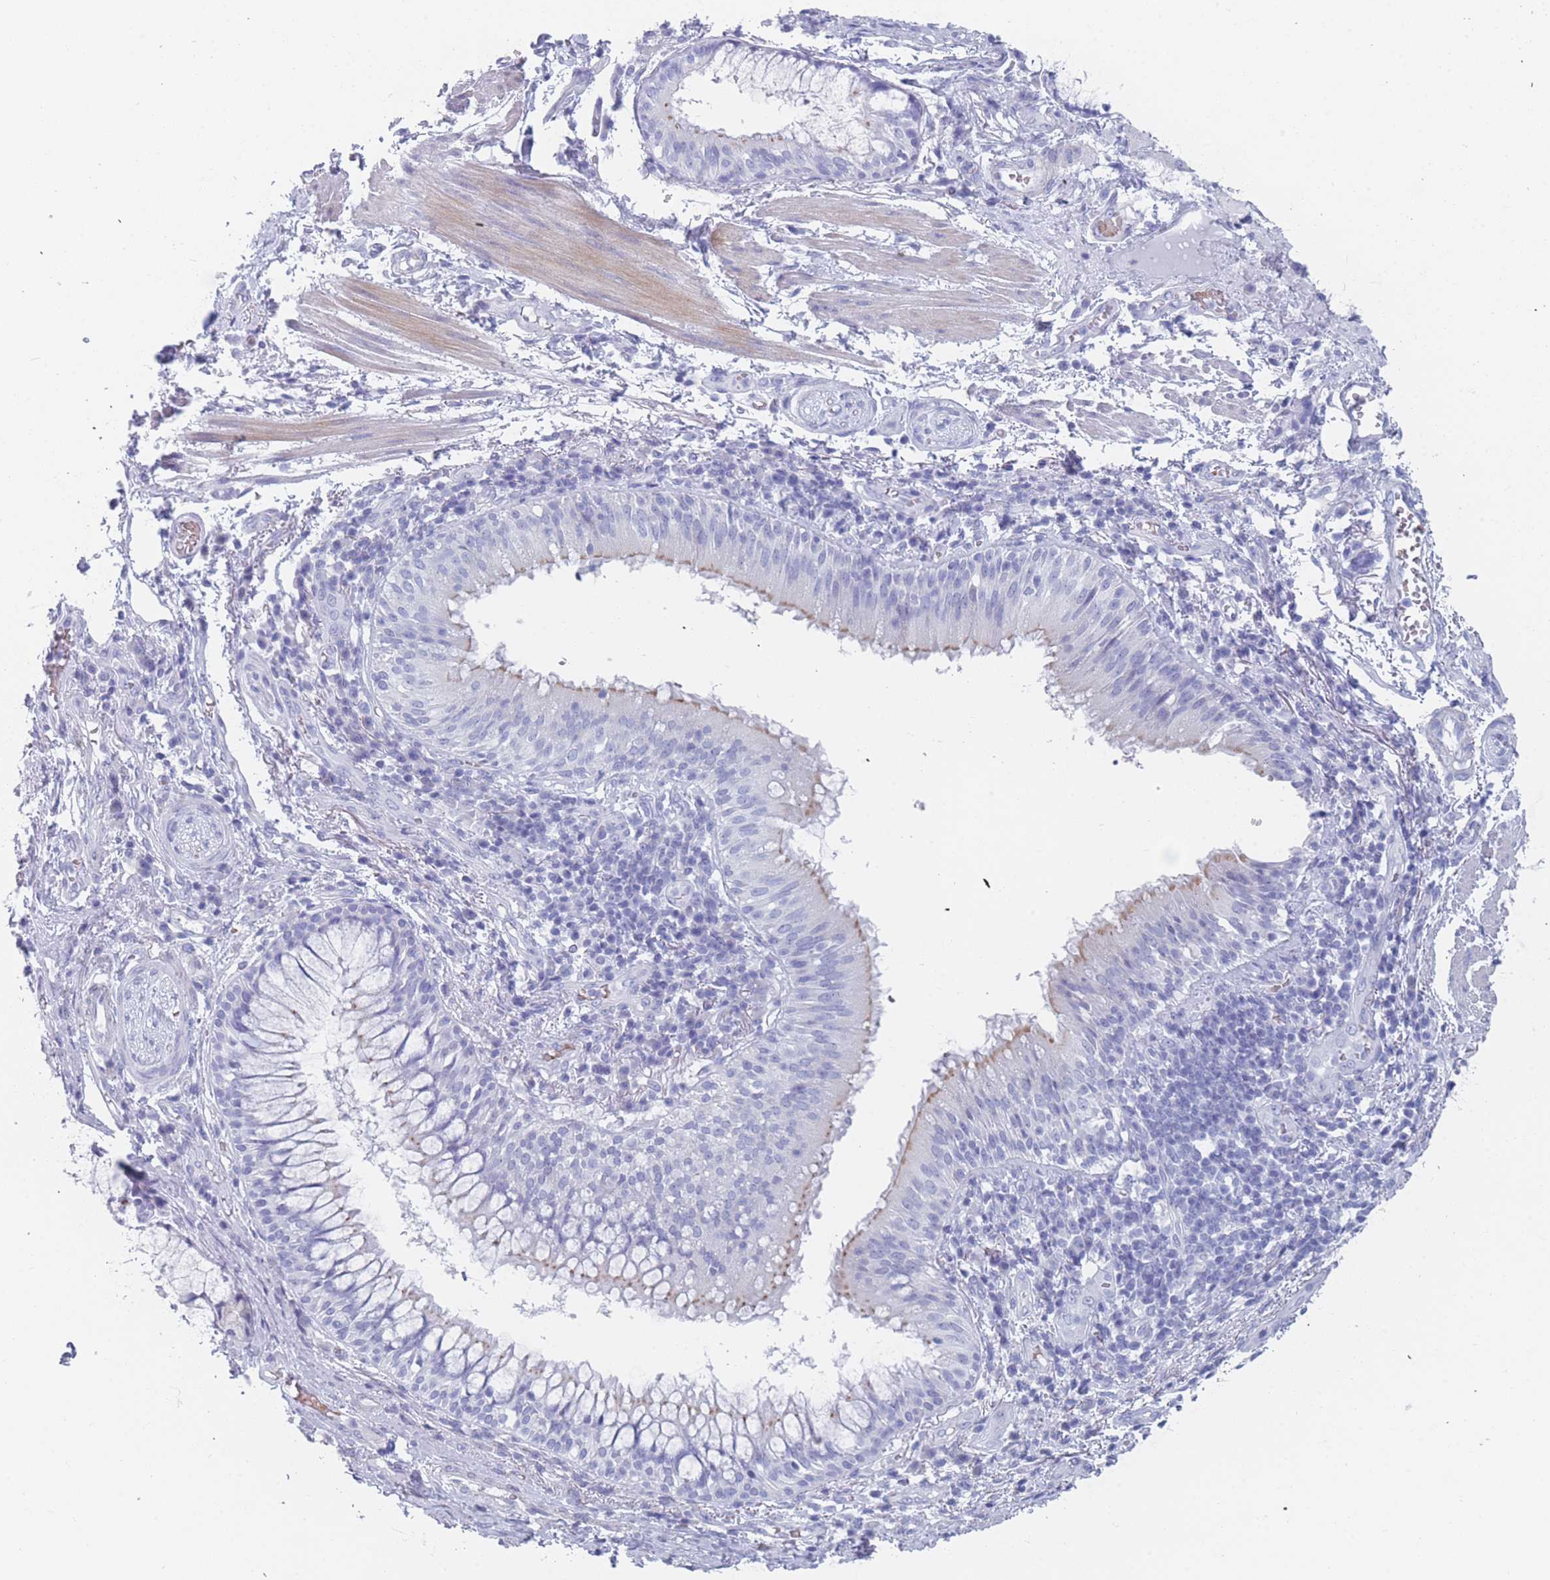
{"staining": {"intensity": "negative", "quantity": "none", "location": "none"}, "tissue": "adipose tissue", "cell_type": "Adipocytes", "image_type": "normal", "snomed": [{"axis": "morphology", "description": "Normal tissue, NOS"}, {"axis": "topography", "description": "Cartilage tissue"}, {"axis": "topography", "description": "Bronchus"}], "caption": "This is a image of IHC staining of normal adipose tissue, which shows no staining in adipocytes. (DAB (3,3'-diaminobenzidine) IHC with hematoxylin counter stain).", "gene": "OR5D16", "patient": {"sex": "male", "age": 56}}